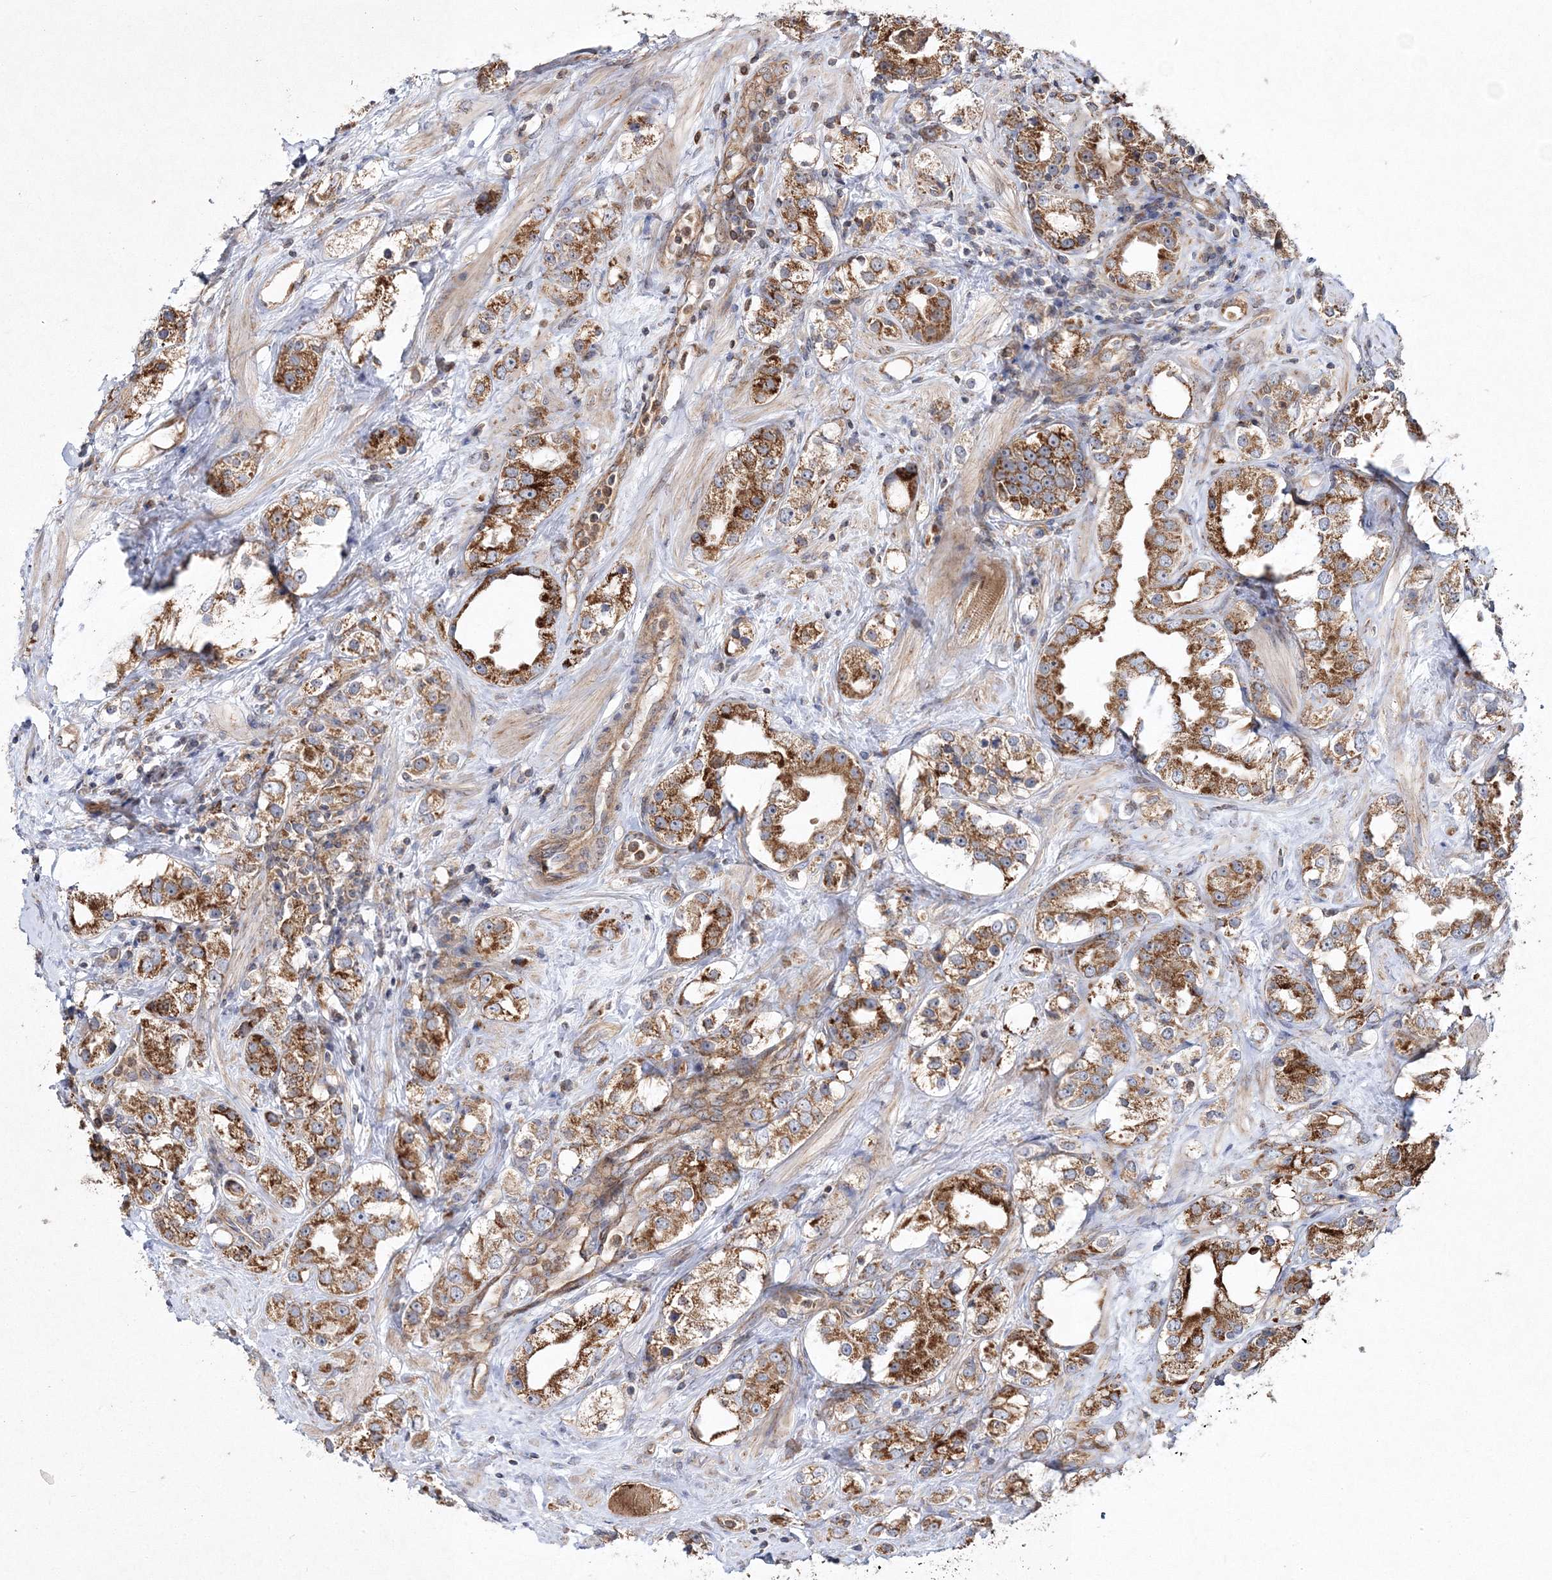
{"staining": {"intensity": "moderate", "quantity": ">75%", "location": "cytoplasmic/membranous"}, "tissue": "prostate cancer", "cell_type": "Tumor cells", "image_type": "cancer", "snomed": [{"axis": "morphology", "description": "Adenocarcinoma, NOS"}, {"axis": "topography", "description": "Prostate"}], "caption": "High-power microscopy captured an immunohistochemistry (IHC) micrograph of prostate cancer (adenocarcinoma), revealing moderate cytoplasmic/membranous expression in about >75% of tumor cells. (Brightfield microscopy of DAB IHC at high magnification).", "gene": "DNAJC13", "patient": {"sex": "male", "age": 79}}